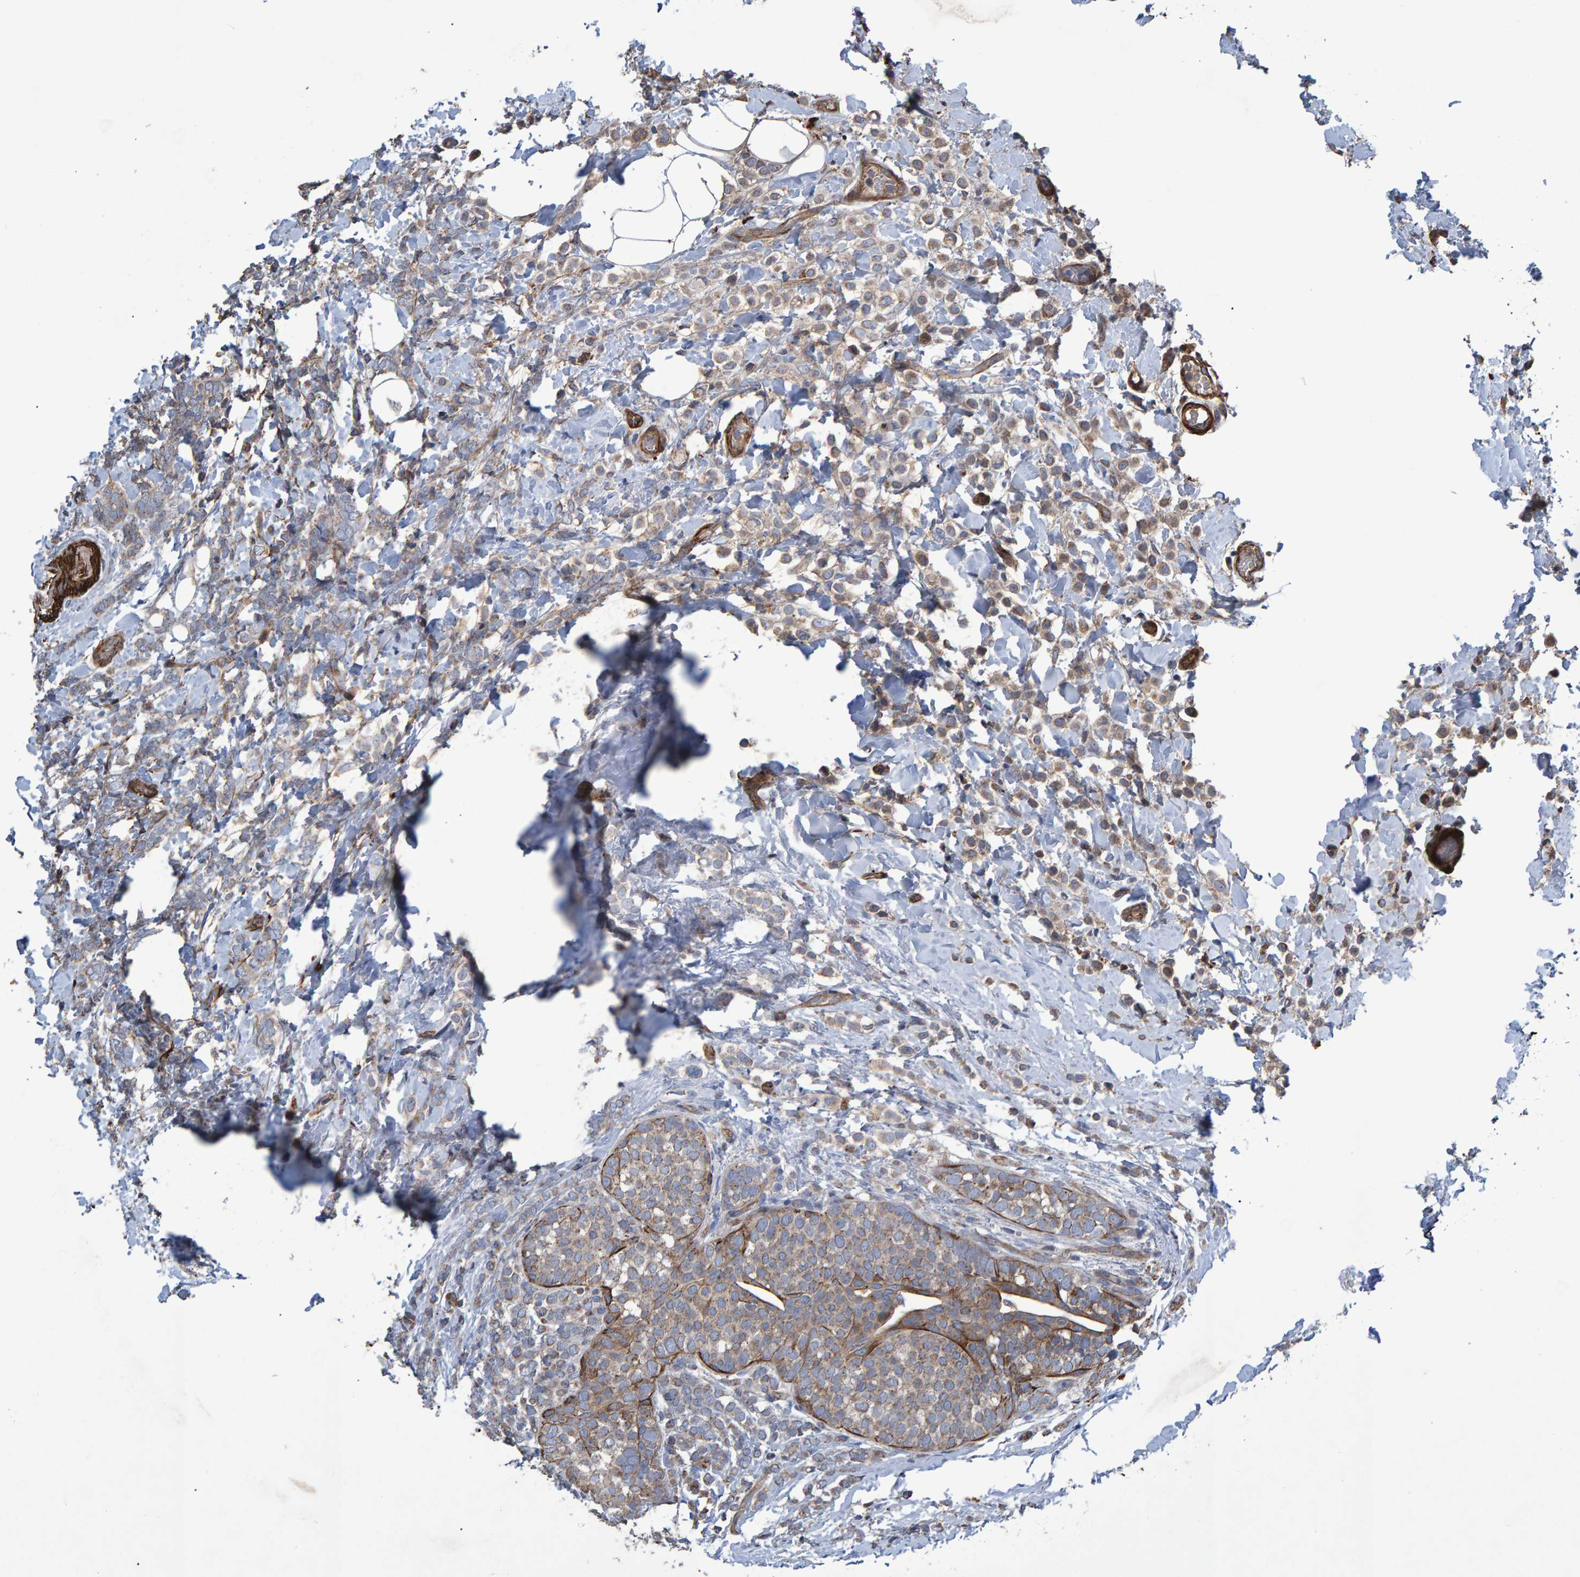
{"staining": {"intensity": "weak", "quantity": ">75%", "location": "cytoplasmic/membranous"}, "tissue": "breast cancer", "cell_type": "Tumor cells", "image_type": "cancer", "snomed": [{"axis": "morphology", "description": "Lobular carcinoma"}, {"axis": "topography", "description": "Breast"}], "caption": "Protein expression analysis of breast cancer (lobular carcinoma) exhibits weak cytoplasmic/membranous expression in about >75% of tumor cells. (brown staining indicates protein expression, while blue staining denotes nuclei).", "gene": "SLIT2", "patient": {"sex": "female", "age": 50}}